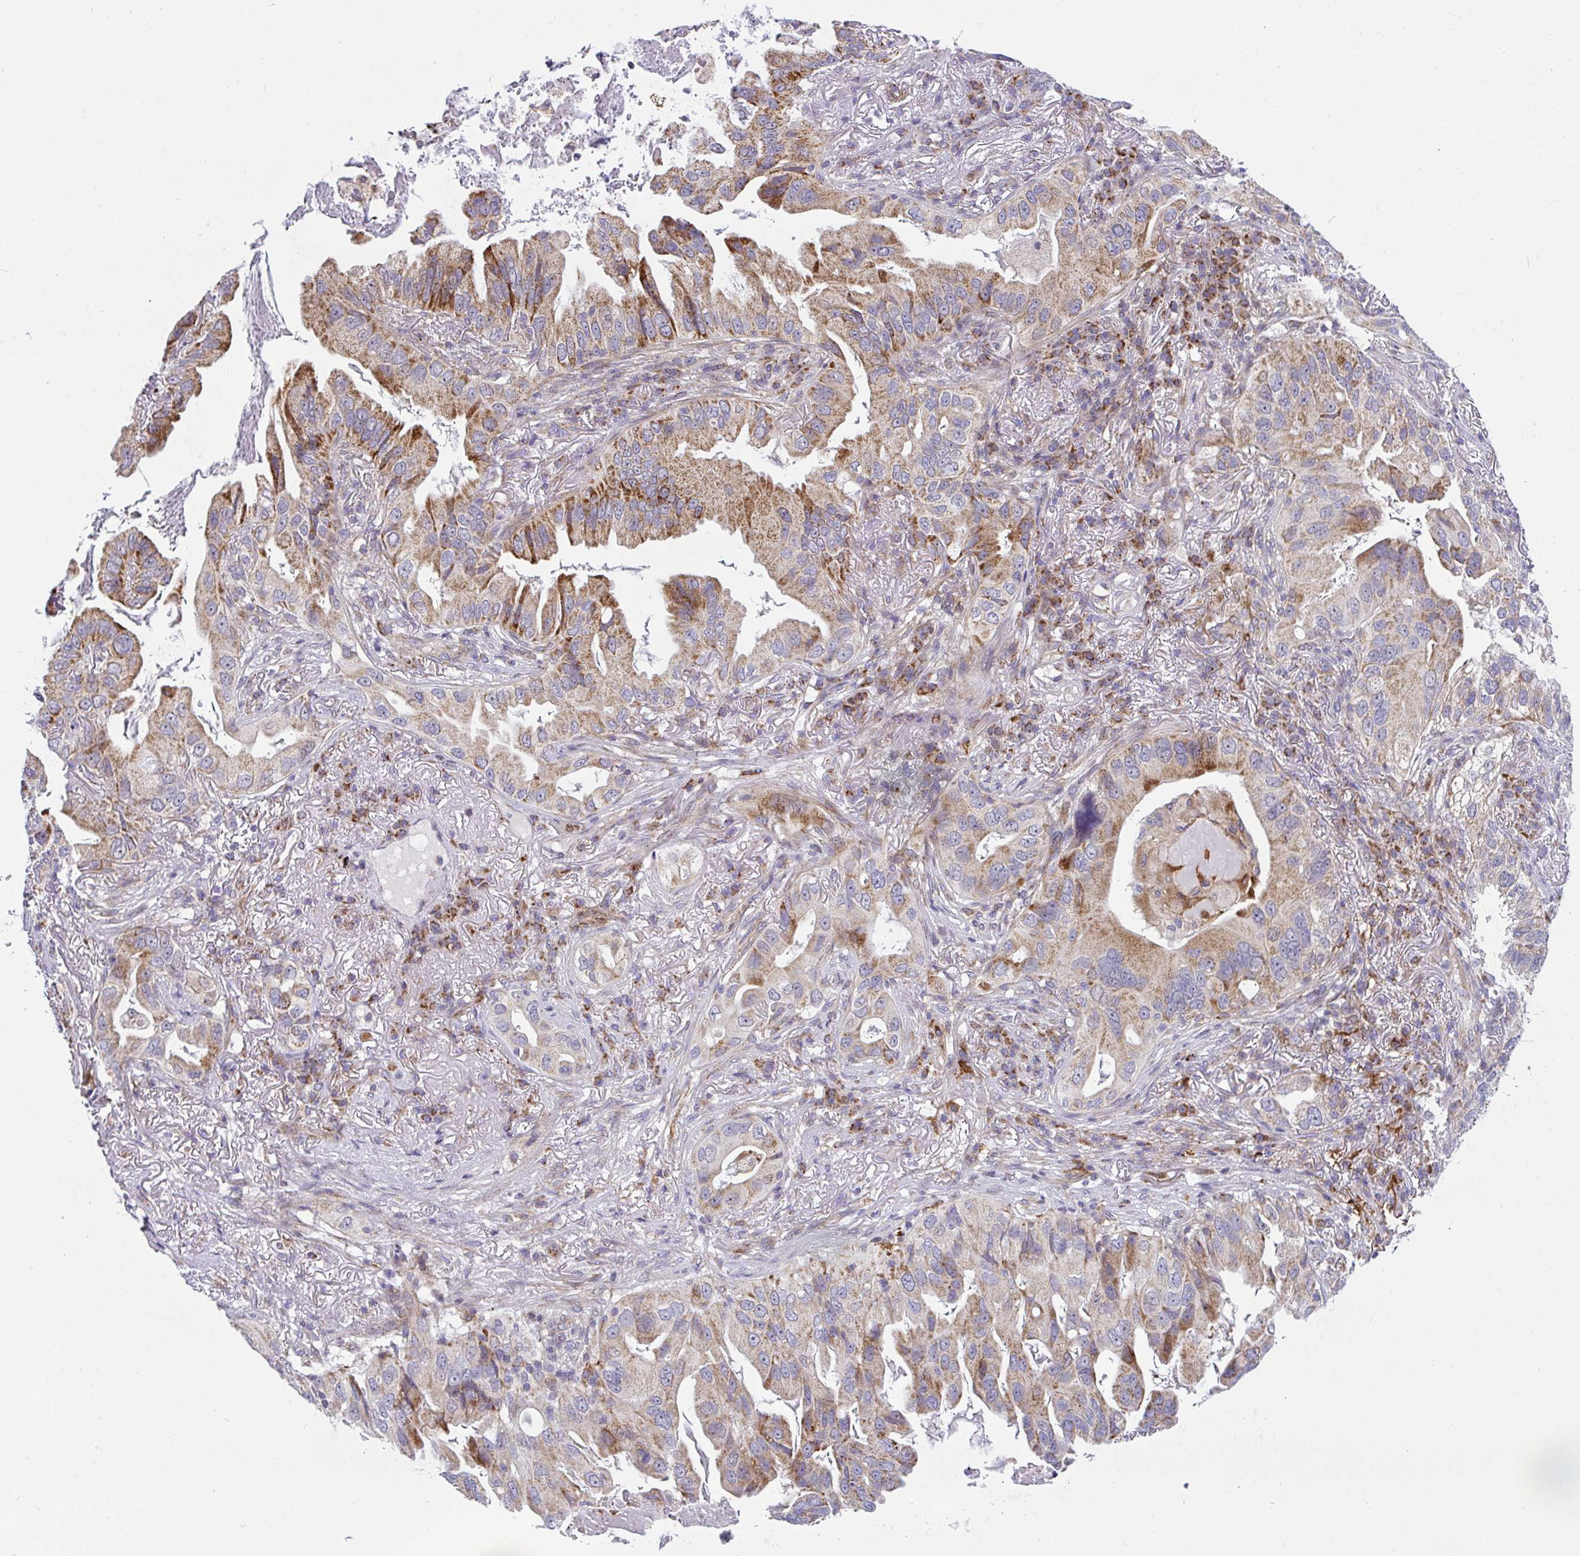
{"staining": {"intensity": "moderate", "quantity": ">75%", "location": "cytoplasmic/membranous"}, "tissue": "lung cancer", "cell_type": "Tumor cells", "image_type": "cancer", "snomed": [{"axis": "morphology", "description": "Adenocarcinoma, NOS"}, {"axis": "topography", "description": "Lung"}], "caption": "Human adenocarcinoma (lung) stained with a protein marker demonstrates moderate staining in tumor cells.", "gene": "SRRM4", "patient": {"sex": "female", "age": 69}}